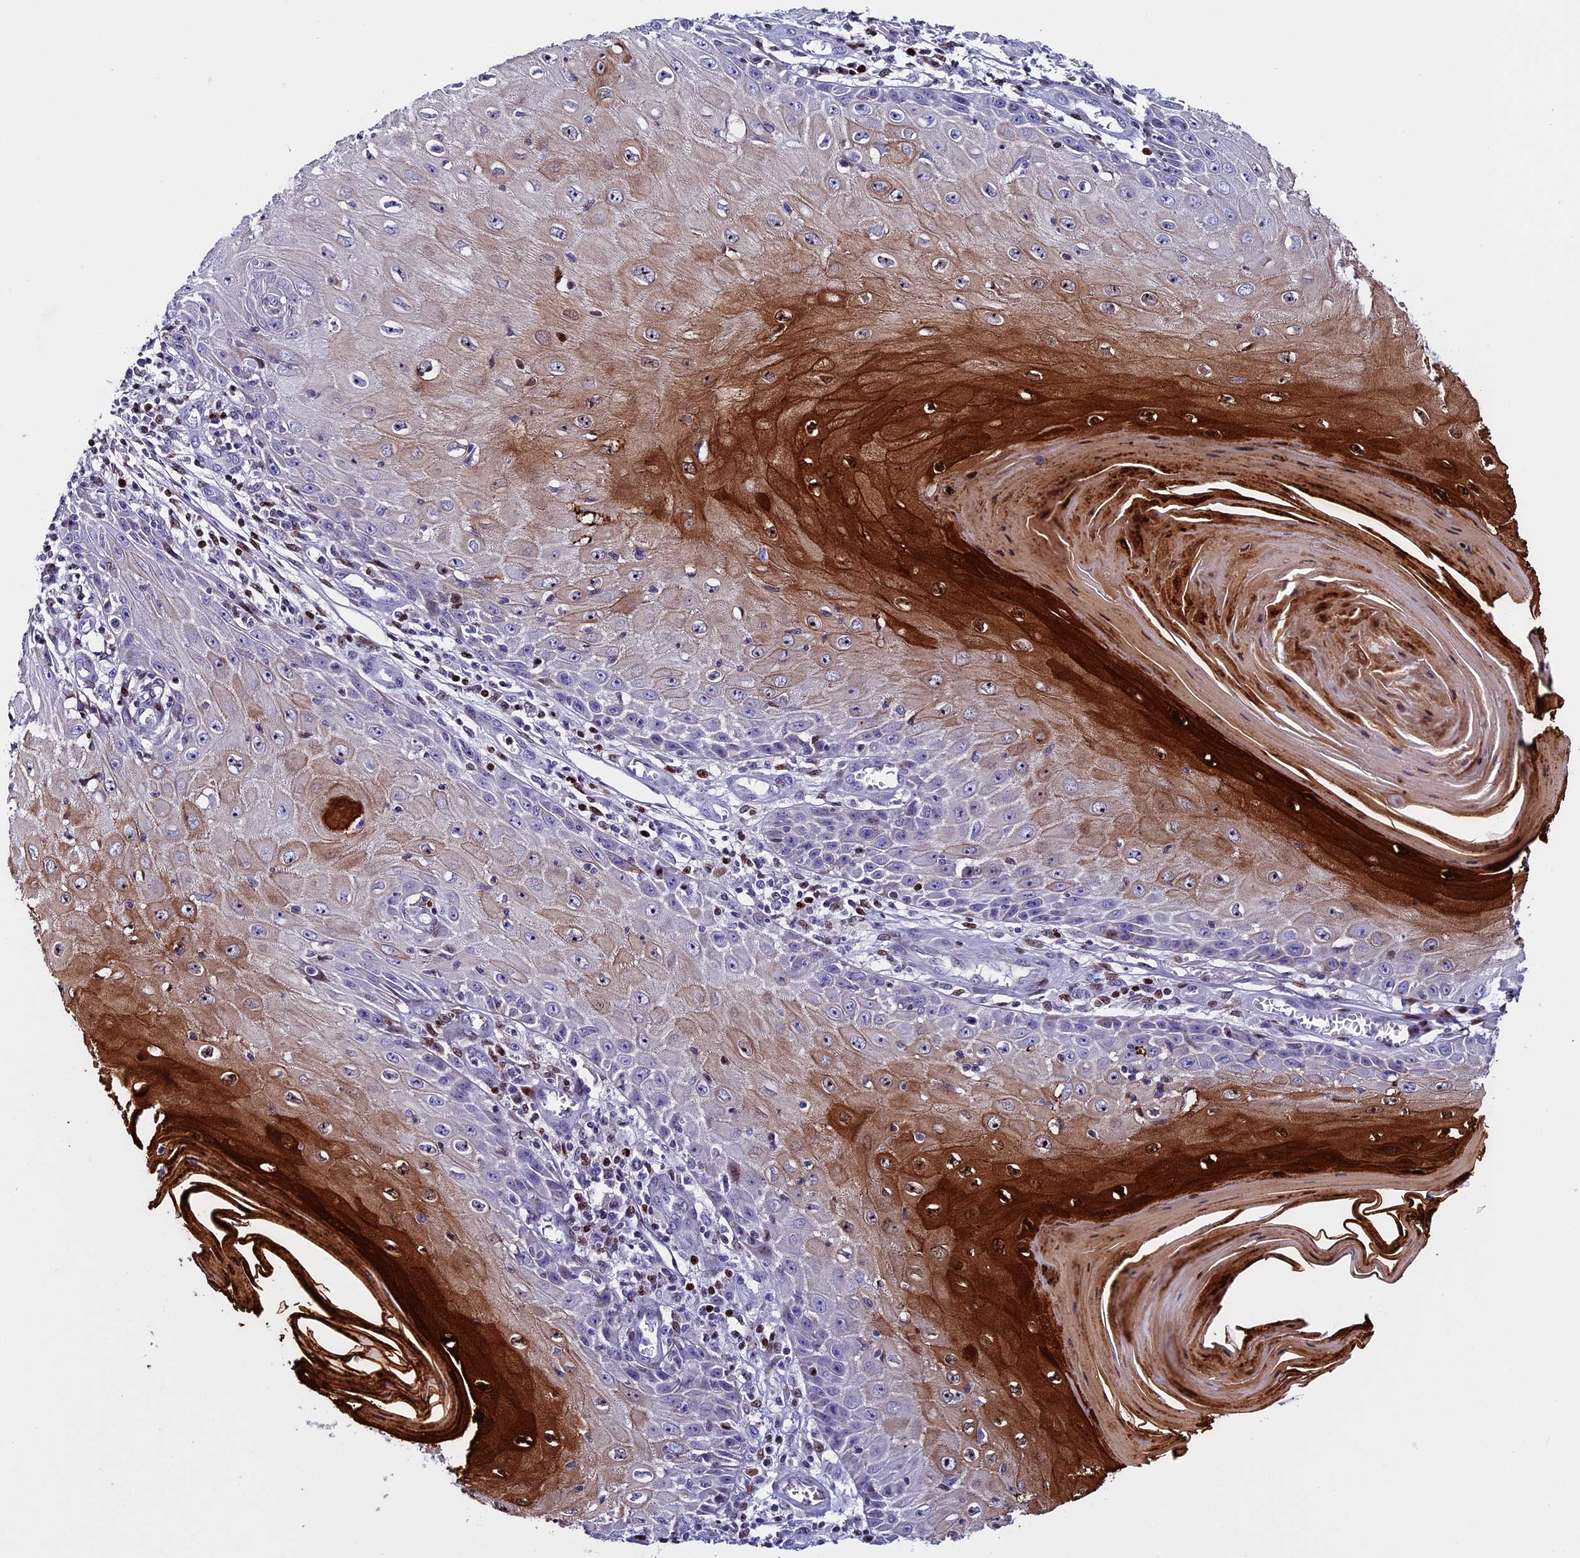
{"staining": {"intensity": "strong", "quantity": "25%-75%", "location": "cytoplasmic/membranous,nuclear"}, "tissue": "skin cancer", "cell_type": "Tumor cells", "image_type": "cancer", "snomed": [{"axis": "morphology", "description": "Squamous cell carcinoma, NOS"}, {"axis": "topography", "description": "Skin"}], "caption": "A high amount of strong cytoplasmic/membranous and nuclear staining is identified in about 25%-75% of tumor cells in skin cancer (squamous cell carcinoma) tissue.", "gene": "BTBD3", "patient": {"sex": "female", "age": 73}}